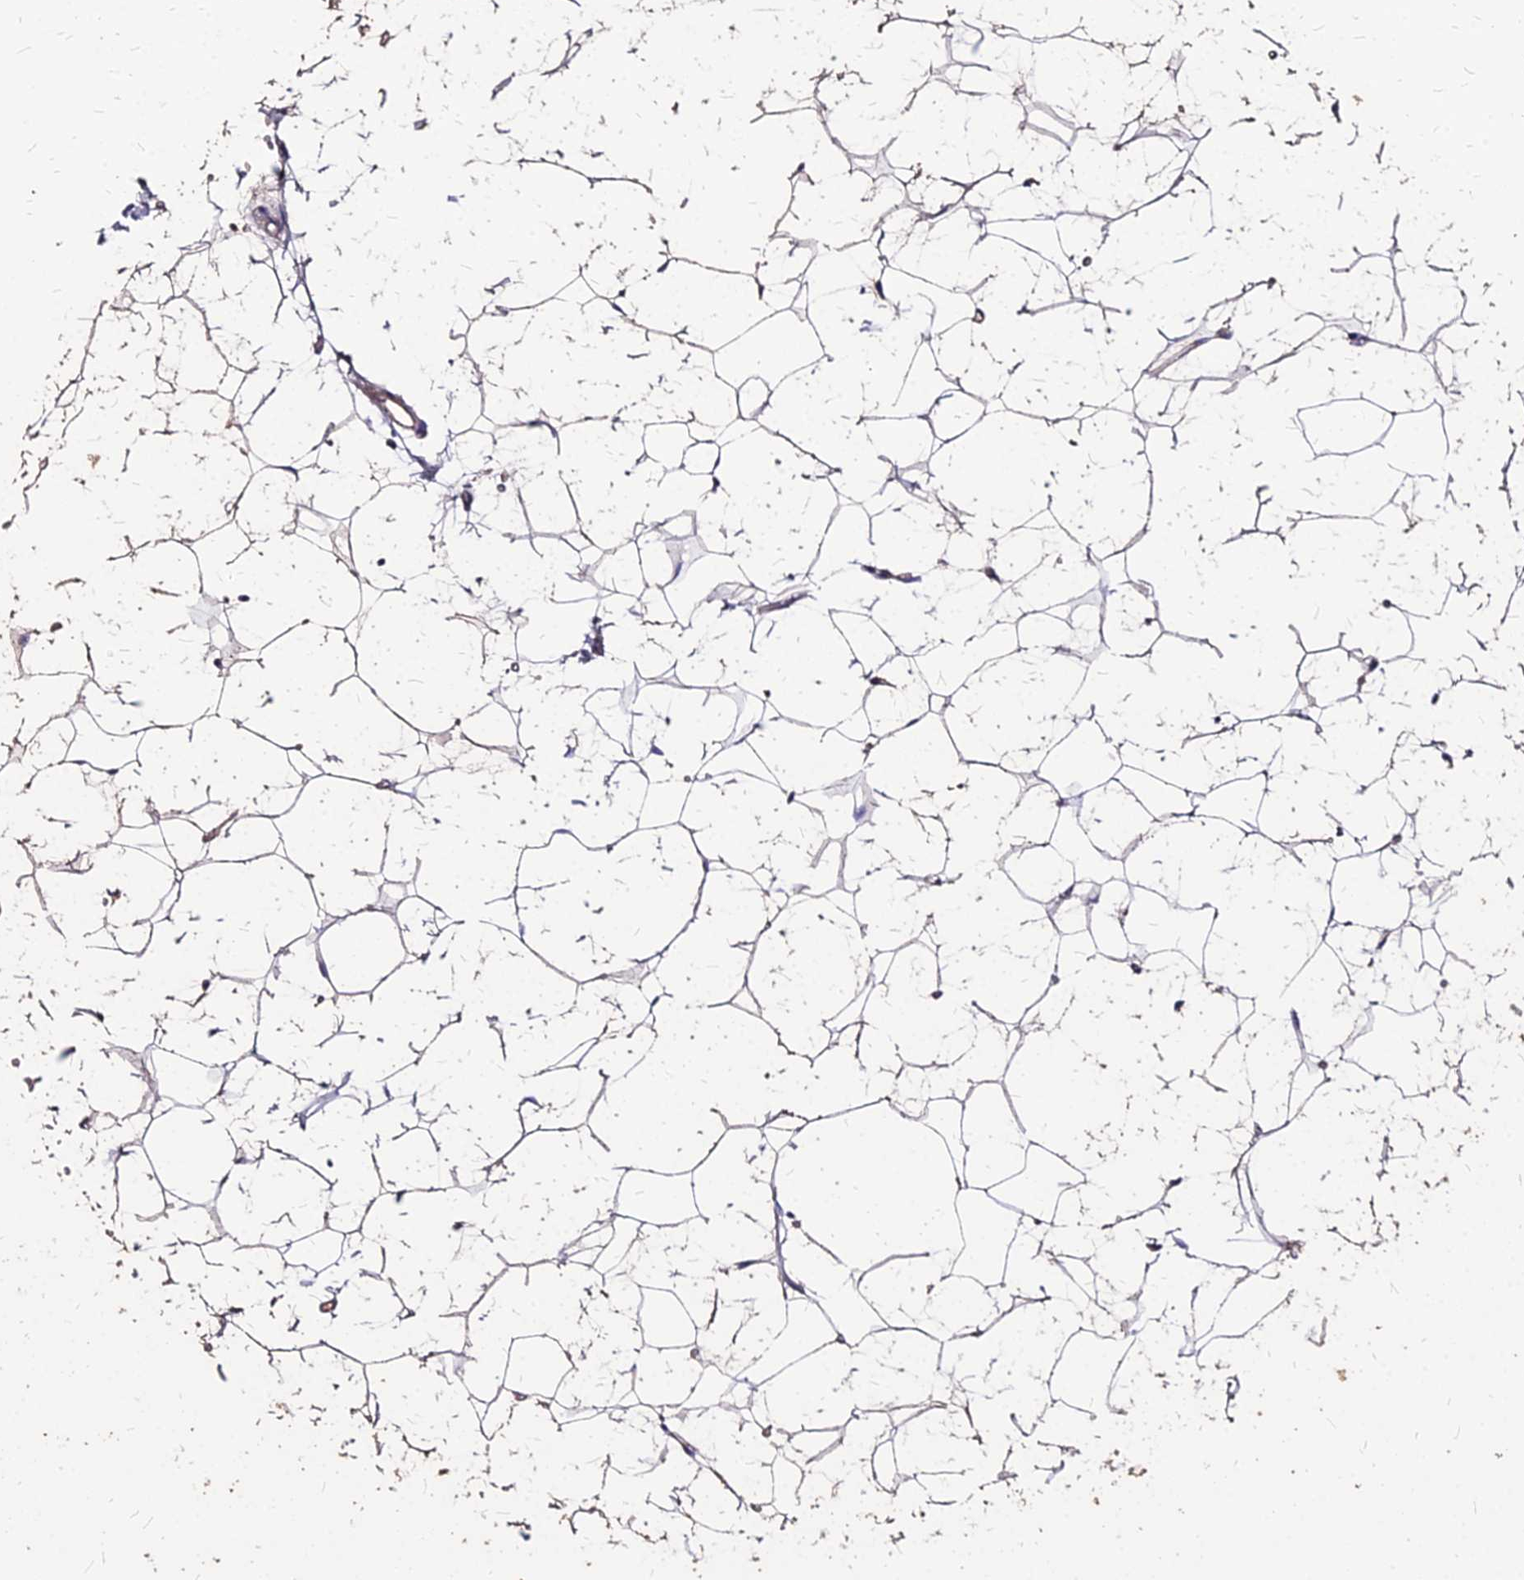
{"staining": {"intensity": "negative", "quantity": "none", "location": "none"}, "tissue": "adipose tissue", "cell_type": "Adipocytes", "image_type": "normal", "snomed": [{"axis": "morphology", "description": "Normal tissue, NOS"}, {"axis": "topography", "description": "Breast"}], "caption": "DAB (3,3'-diaminobenzidine) immunohistochemical staining of normal adipose tissue shows no significant staining in adipocytes.", "gene": "NME5", "patient": {"sex": "female", "age": 23}}